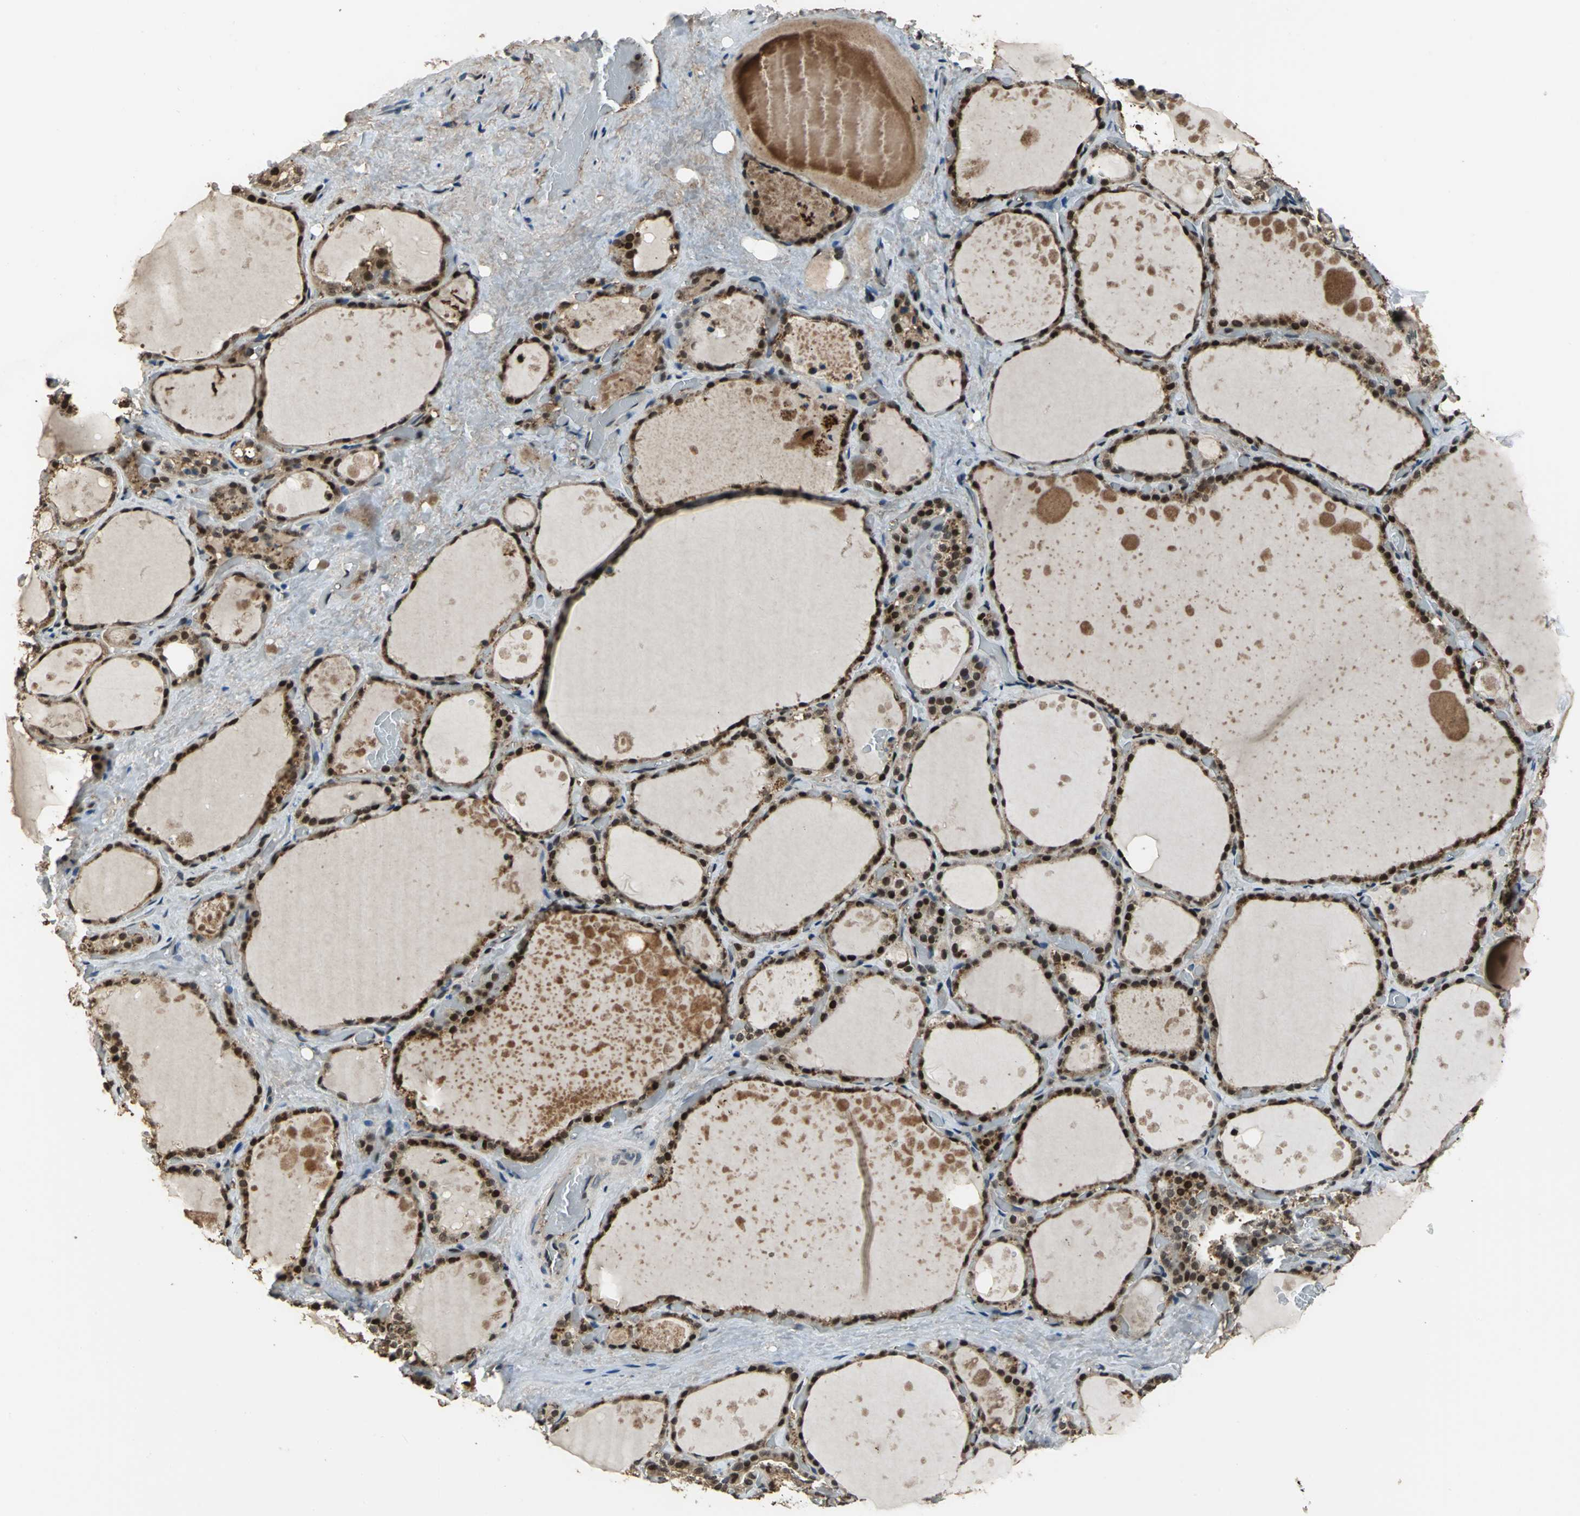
{"staining": {"intensity": "strong", "quantity": ">75%", "location": "cytoplasmic/membranous,nuclear"}, "tissue": "thyroid gland", "cell_type": "Glandular cells", "image_type": "normal", "snomed": [{"axis": "morphology", "description": "Normal tissue, NOS"}, {"axis": "topography", "description": "Thyroid gland"}], "caption": "Immunohistochemical staining of benign human thyroid gland displays strong cytoplasmic/membranous,nuclear protein positivity in about >75% of glandular cells. (Stains: DAB in brown, nuclei in blue, Microscopy: brightfield microscopy at high magnification).", "gene": "MIS18BP1", "patient": {"sex": "male", "age": 61}}